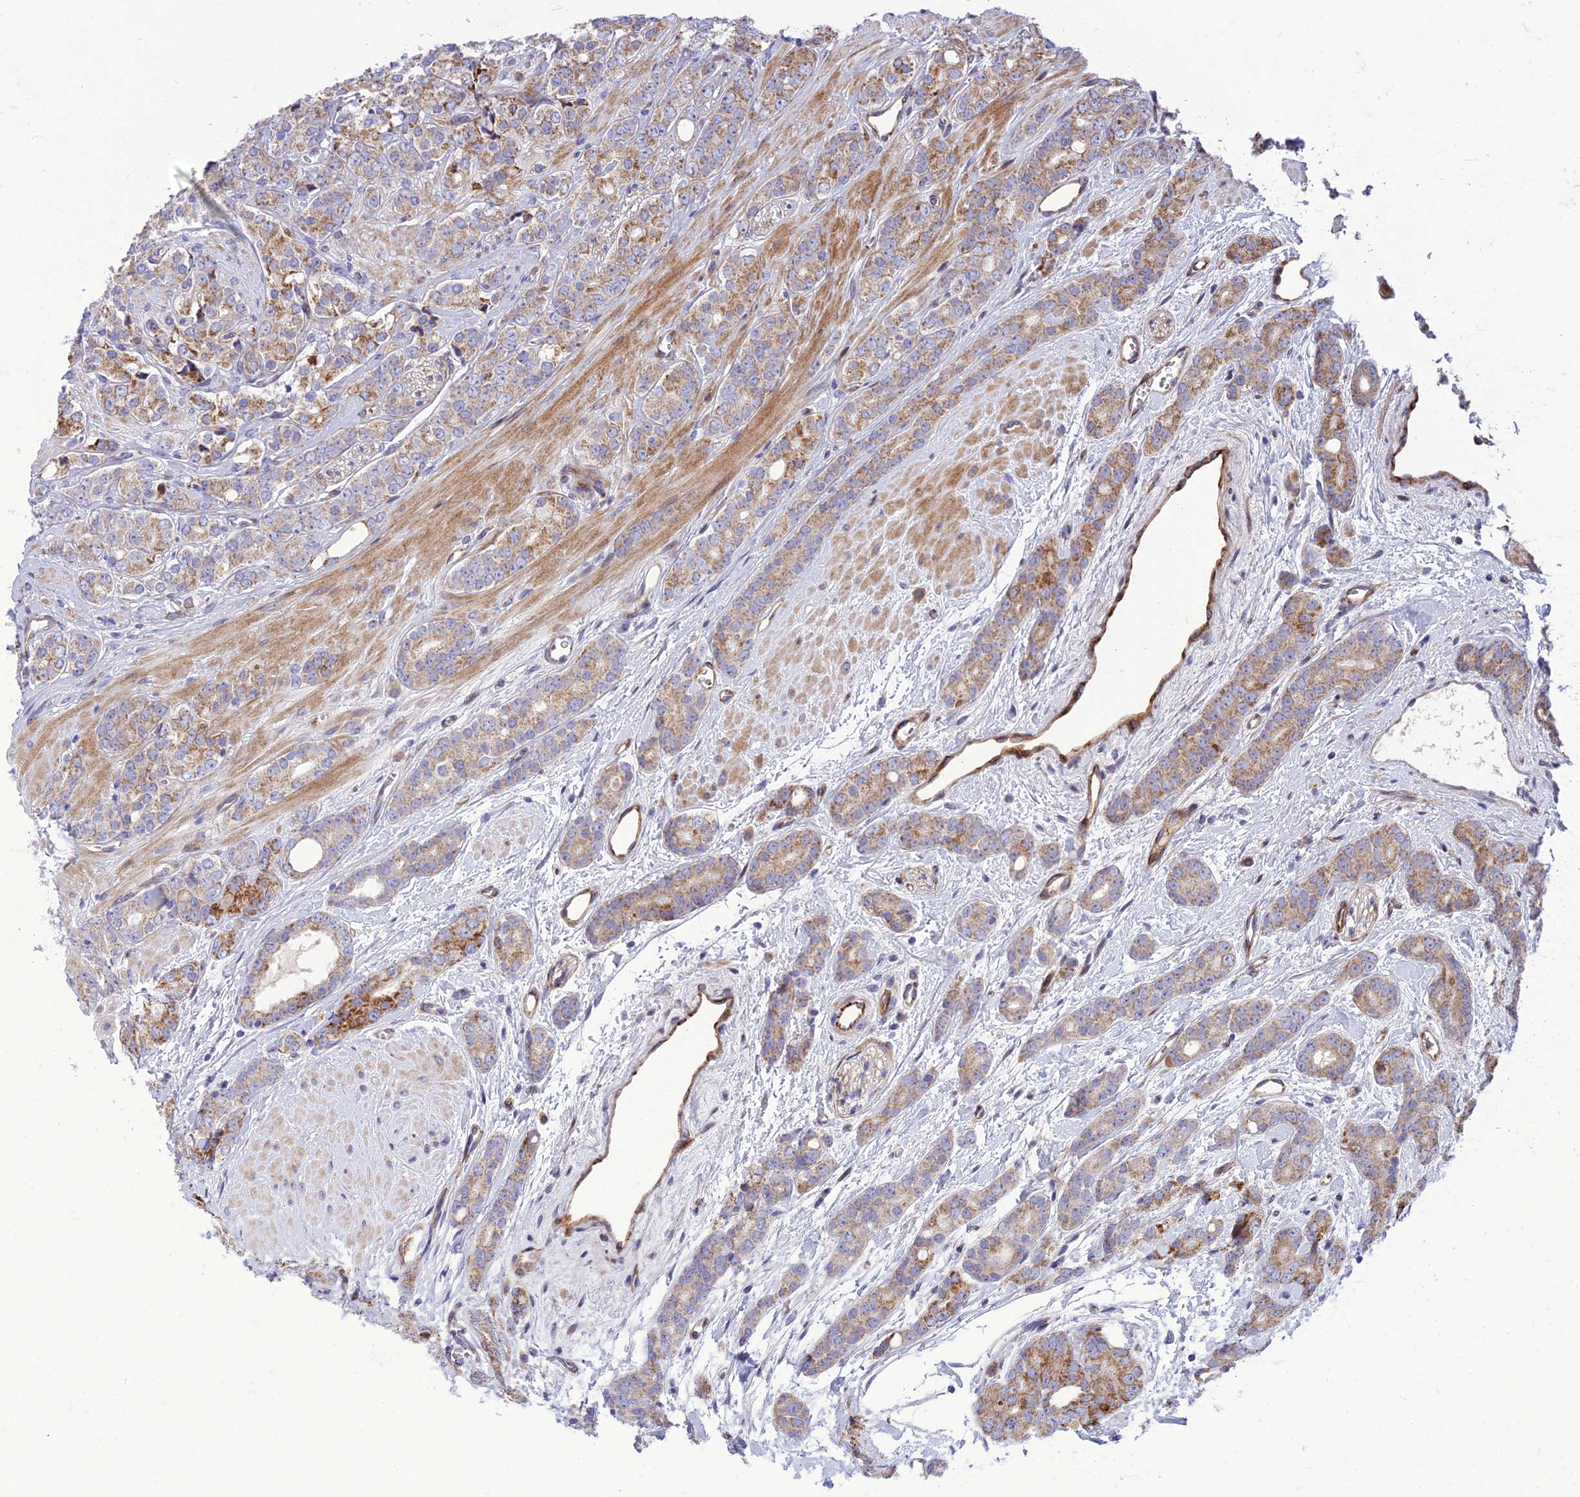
{"staining": {"intensity": "moderate", "quantity": "25%-75%", "location": "cytoplasmic/membranous"}, "tissue": "prostate cancer", "cell_type": "Tumor cells", "image_type": "cancer", "snomed": [{"axis": "morphology", "description": "Adenocarcinoma, High grade"}, {"axis": "topography", "description": "Prostate"}], "caption": "High-grade adenocarcinoma (prostate) was stained to show a protein in brown. There is medium levels of moderate cytoplasmic/membranous positivity in approximately 25%-75% of tumor cells. (Stains: DAB in brown, nuclei in blue, Microscopy: brightfield microscopy at high magnification).", "gene": "SEL1L3", "patient": {"sex": "male", "age": 62}}